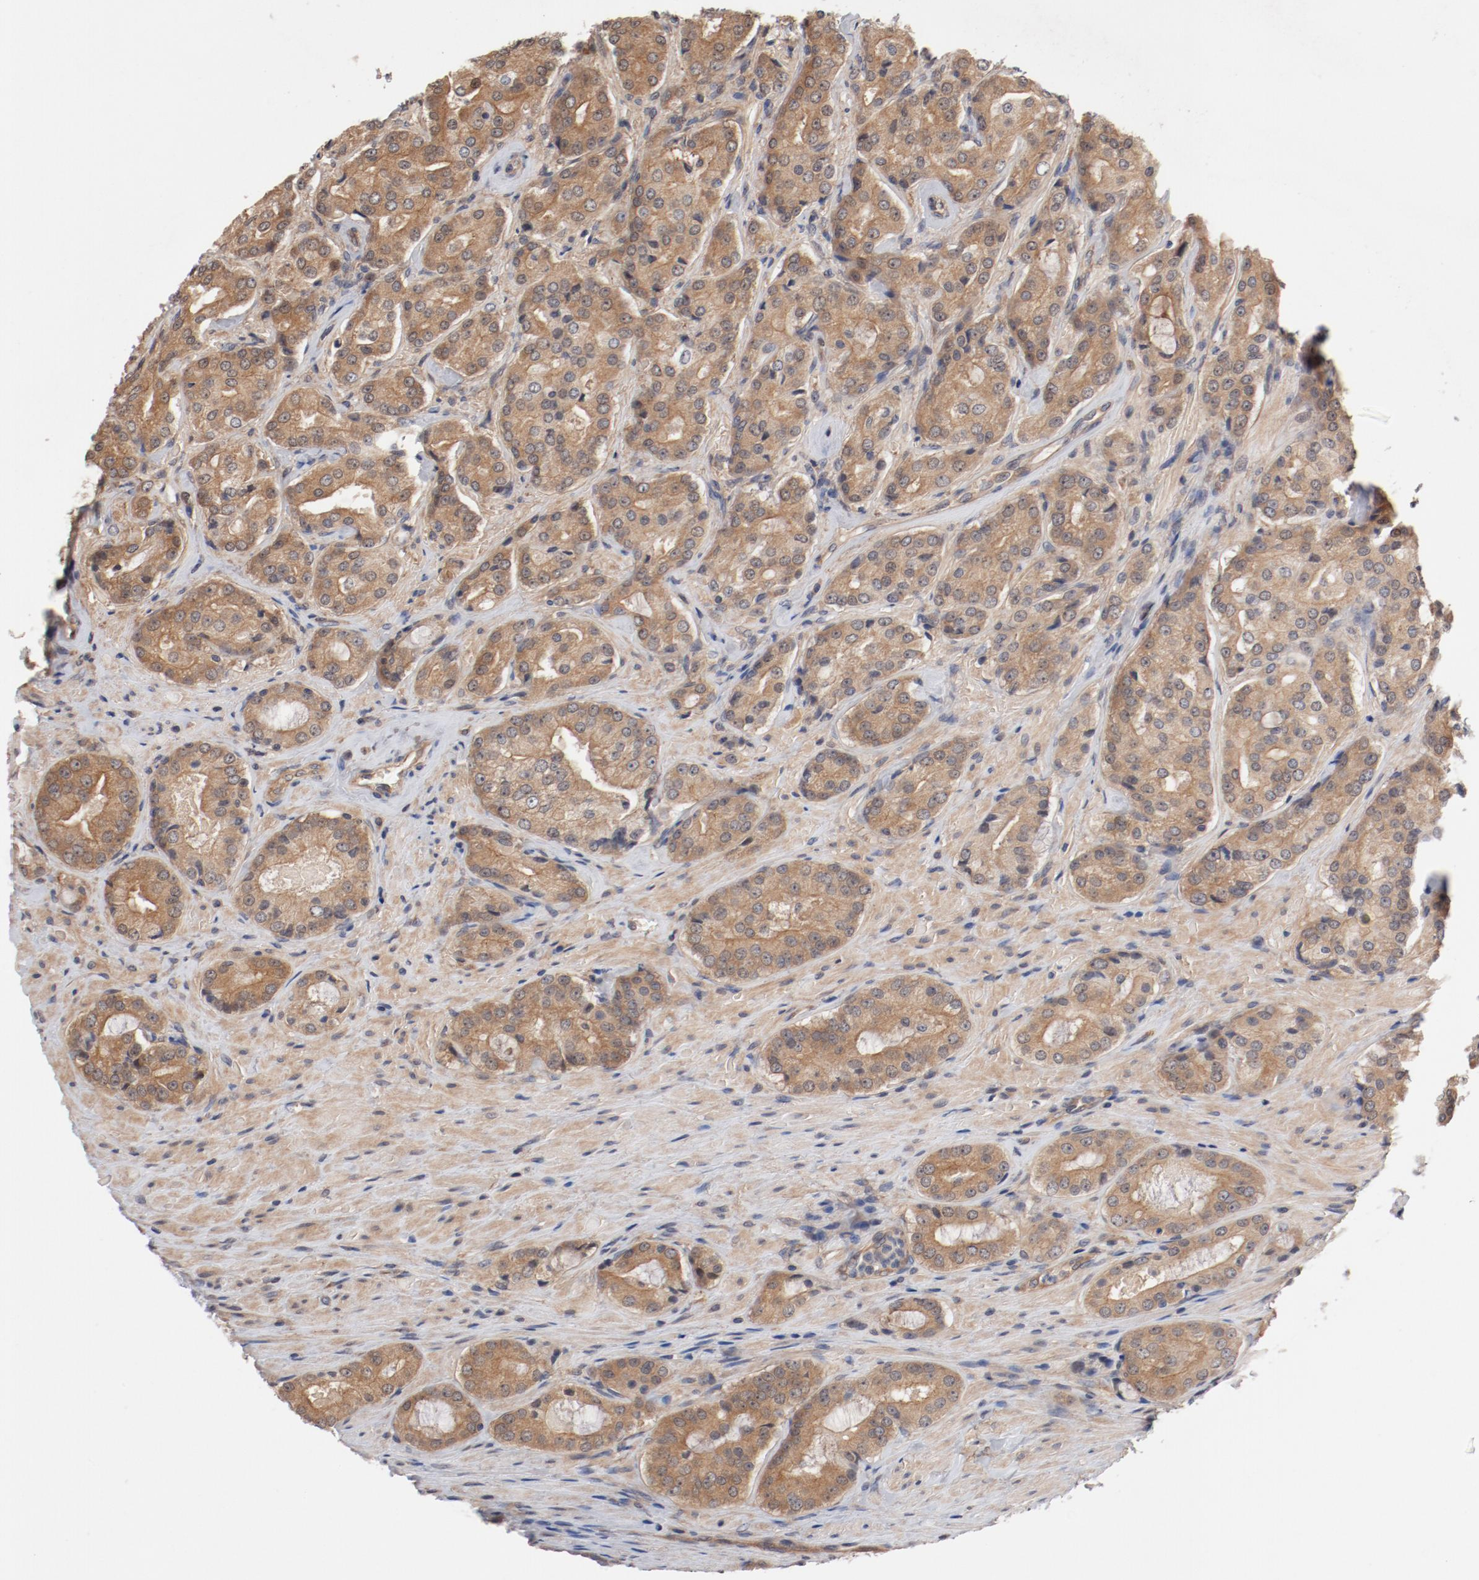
{"staining": {"intensity": "moderate", "quantity": ">75%", "location": "cytoplasmic/membranous"}, "tissue": "prostate cancer", "cell_type": "Tumor cells", "image_type": "cancer", "snomed": [{"axis": "morphology", "description": "Adenocarcinoma, High grade"}, {"axis": "topography", "description": "Prostate"}], "caption": "Brown immunohistochemical staining in human prostate high-grade adenocarcinoma exhibits moderate cytoplasmic/membranous staining in about >75% of tumor cells.", "gene": "PITPNM2", "patient": {"sex": "male", "age": 72}}